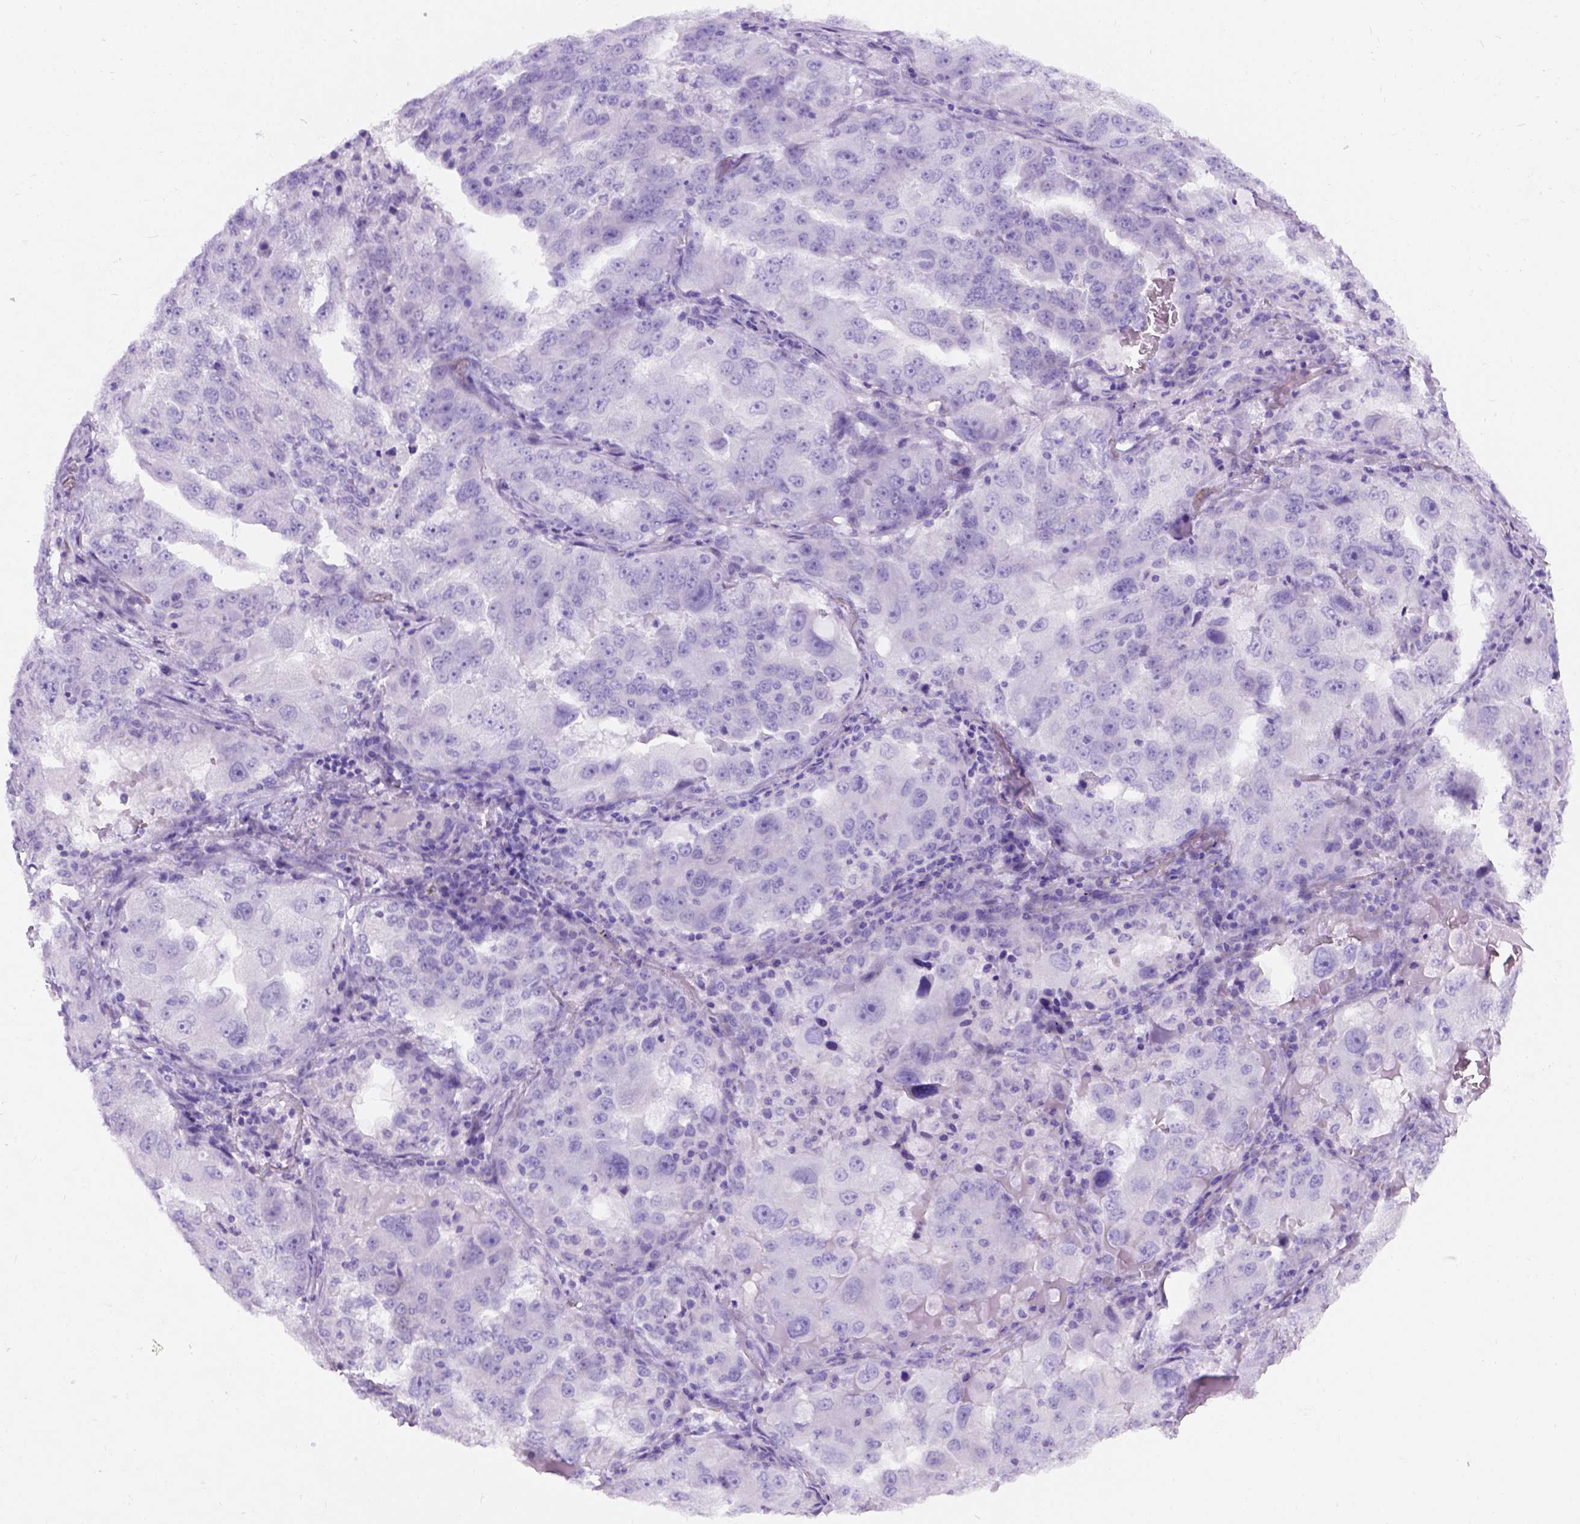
{"staining": {"intensity": "negative", "quantity": "none", "location": "none"}, "tissue": "lung cancer", "cell_type": "Tumor cells", "image_type": "cancer", "snomed": [{"axis": "morphology", "description": "Adenocarcinoma, NOS"}, {"axis": "topography", "description": "Lung"}], "caption": "A histopathology image of lung cancer (adenocarcinoma) stained for a protein exhibits no brown staining in tumor cells.", "gene": "C7orf57", "patient": {"sex": "female", "age": 61}}